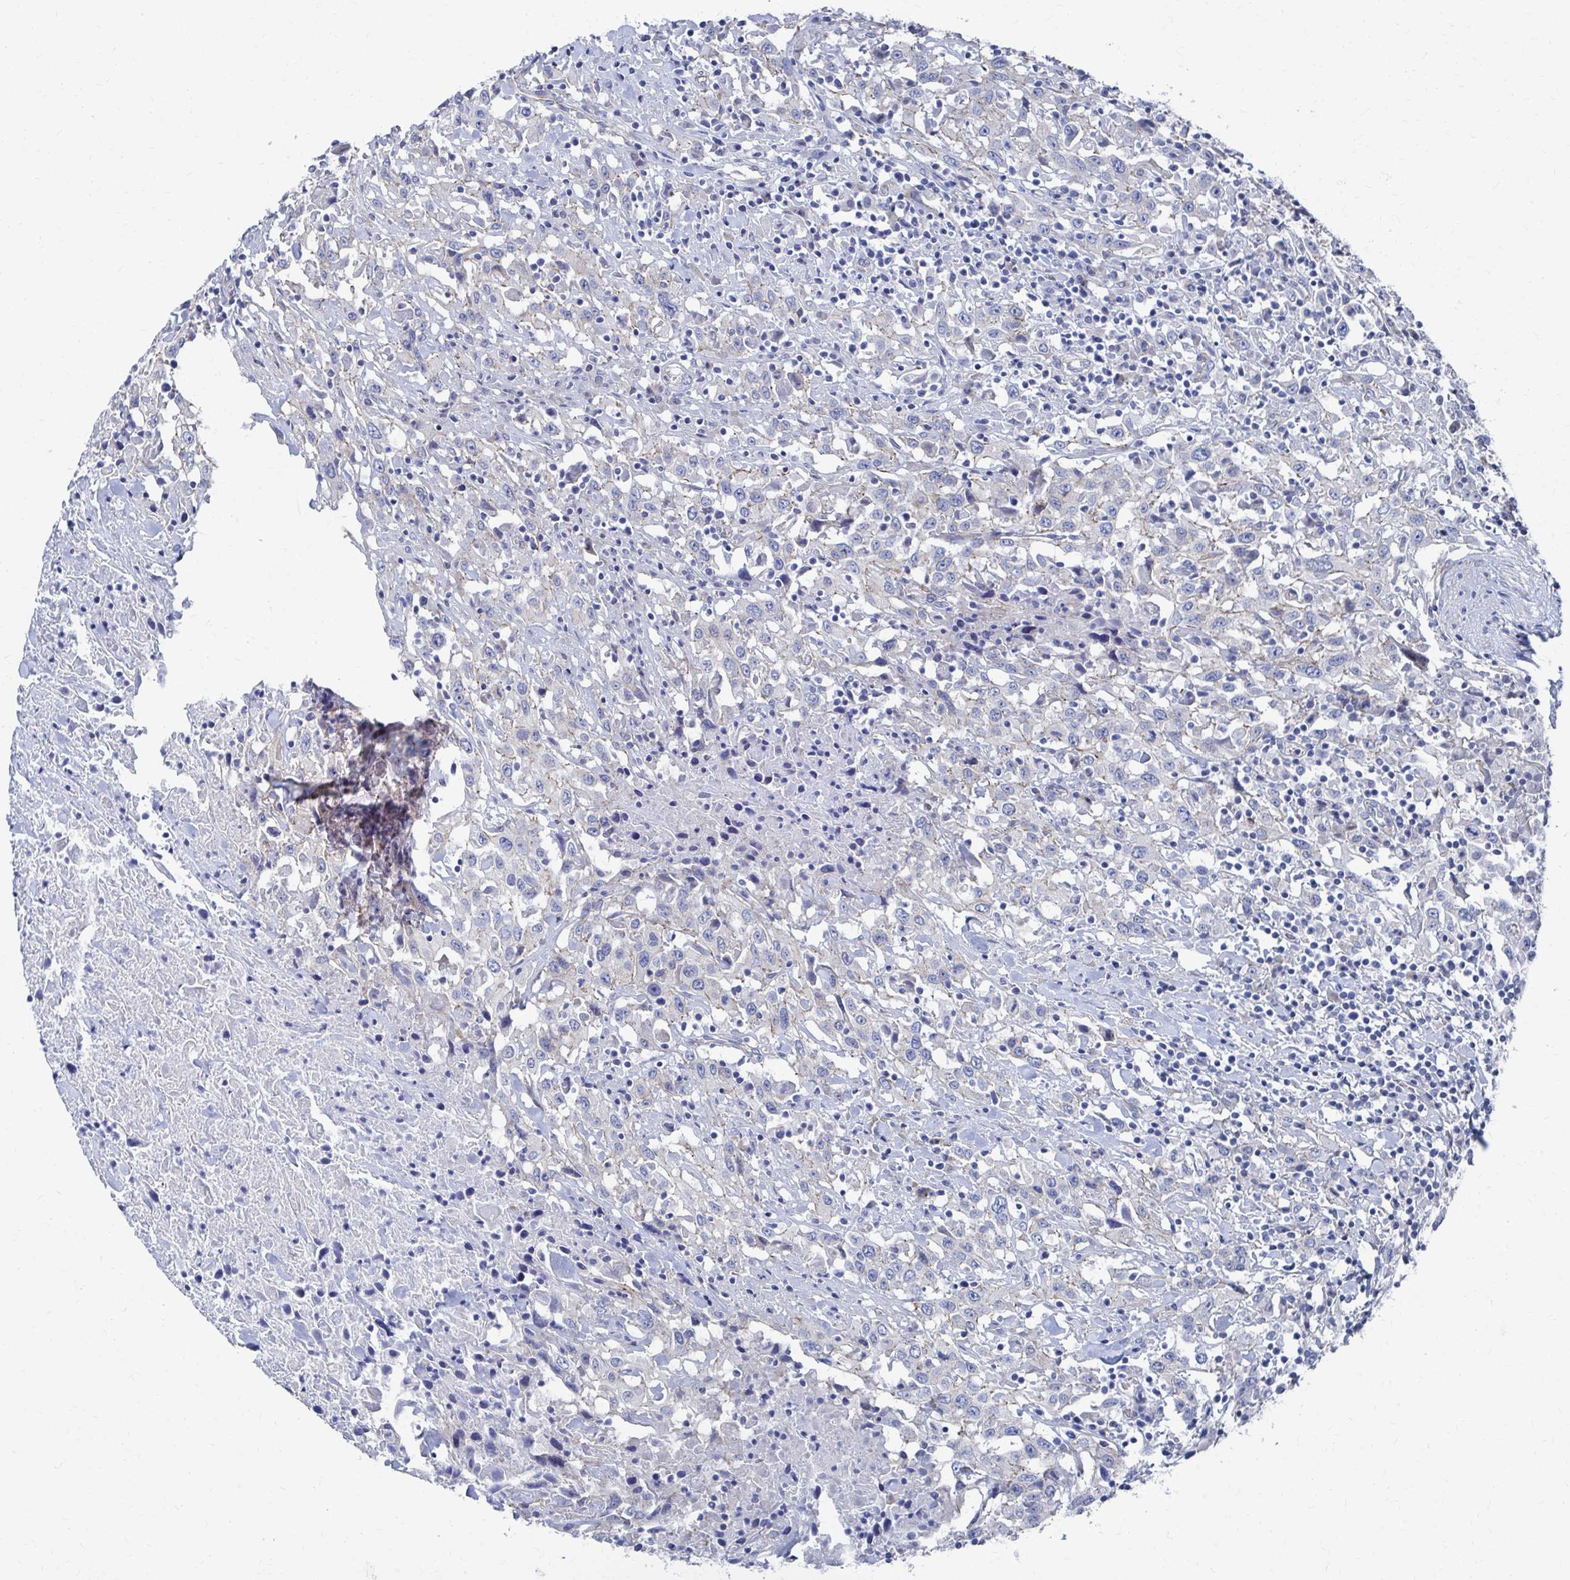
{"staining": {"intensity": "negative", "quantity": "none", "location": "none"}, "tissue": "urothelial cancer", "cell_type": "Tumor cells", "image_type": "cancer", "snomed": [{"axis": "morphology", "description": "Urothelial carcinoma, High grade"}, {"axis": "topography", "description": "Urinary bladder"}], "caption": "Immunohistochemical staining of human urothelial cancer exhibits no significant positivity in tumor cells.", "gene": "PLEKHG7", "patient": {"sex": "male", "age": 61}}